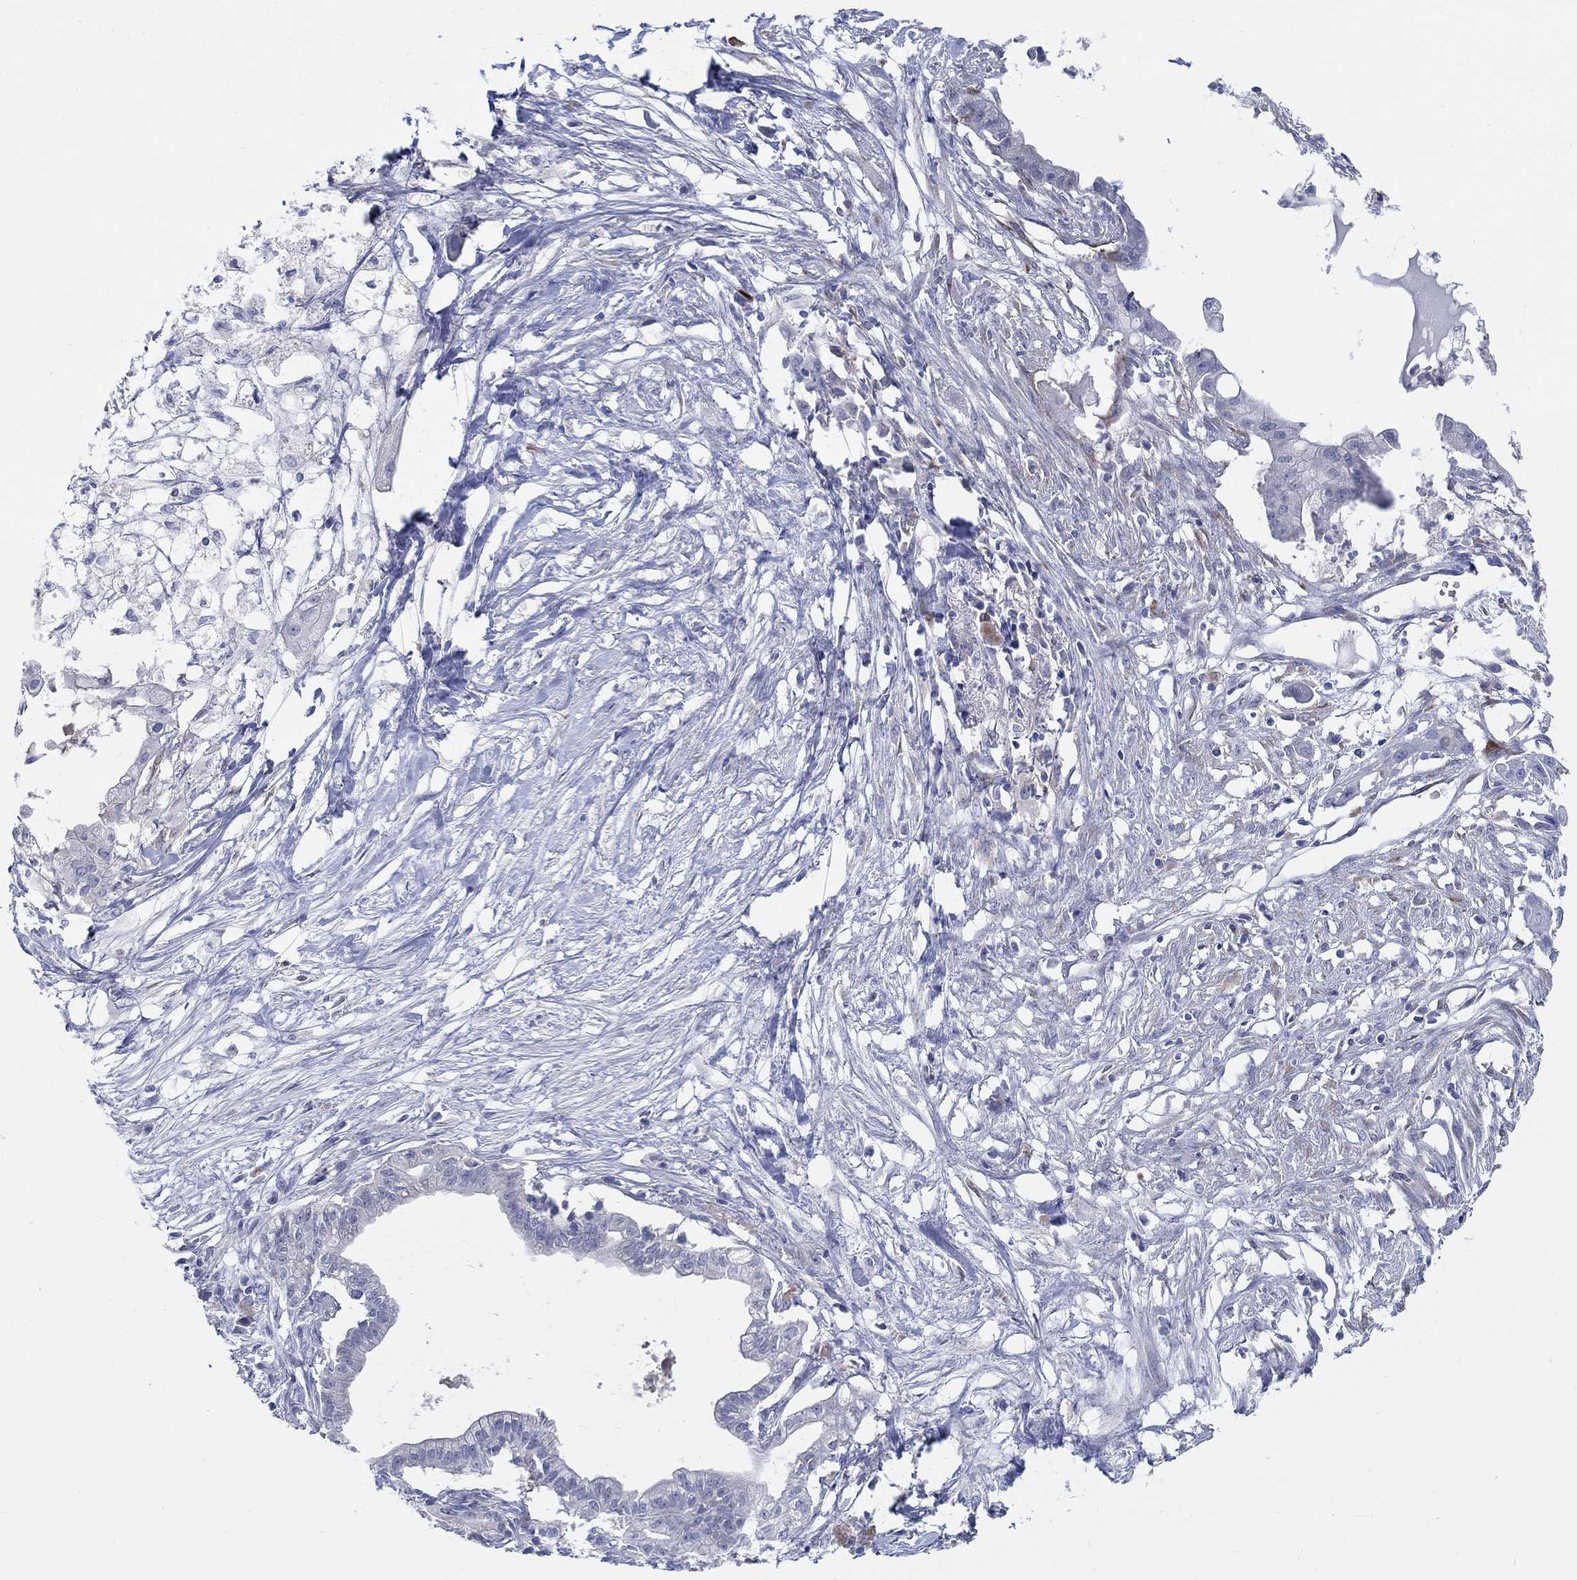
{"staining": {"intensity": "negative", "quantity": "none", "location": "none"}, "tissue": "pancreatic cancer", "cell_type": "Tumor cells", "image_type": "cancer", "snomed": [{"axis": "morphology", "description": "Normal tissue, NOS"}, {"axis": "morphology", "description": "Adenocarcinoma, NOS"}, {"axis": "topography", "description": "Pancreas"}], "caption": "The photomicrograph reveals no staining of tumor cells in pancreatic cancer.", "gene": "REEP2", "patient": {"sex": "female", "age": 58}}